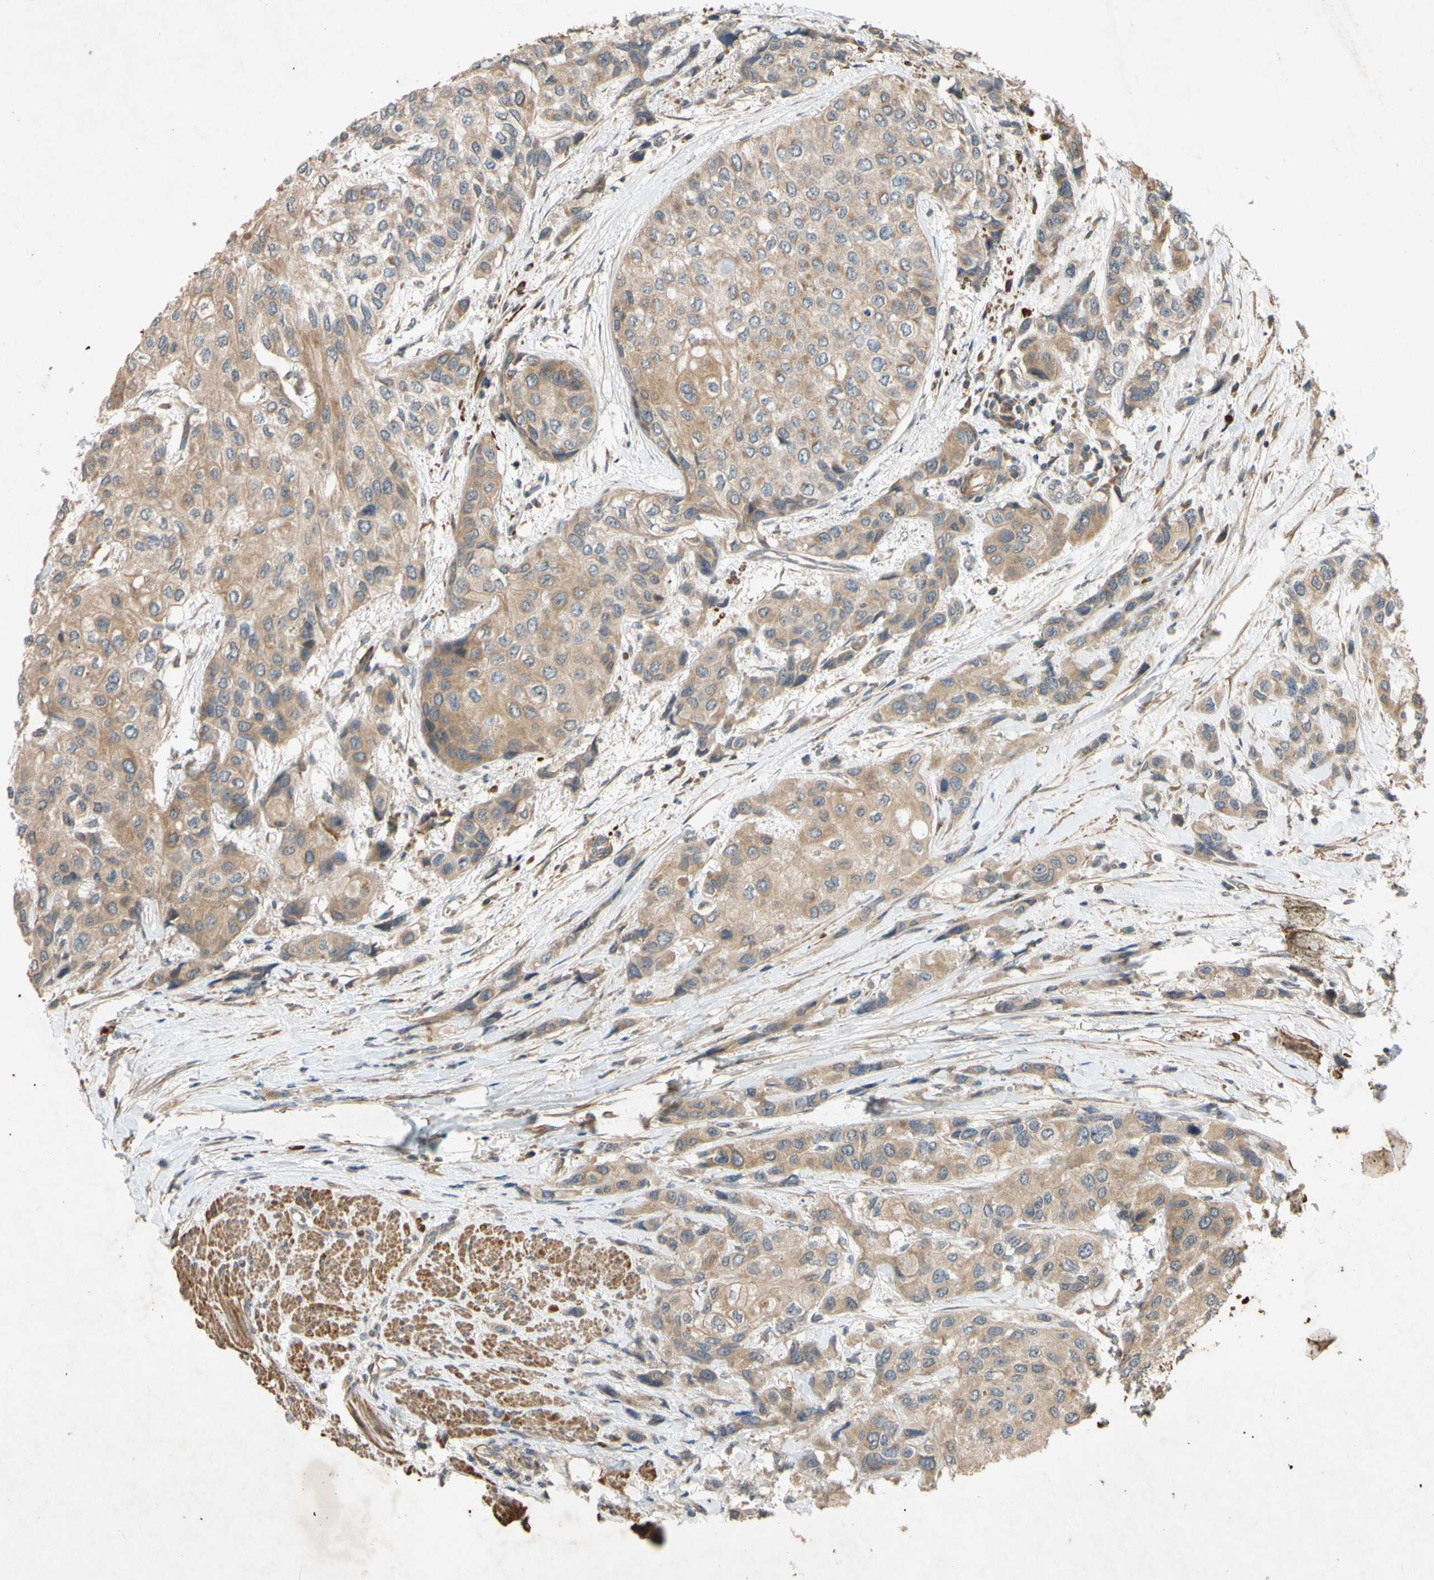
{"staining": {"intensity": "weak", "quantity": ">75%", "location": "cytoplasmic/membranous"}, "tissue": "urothelial cancer", "cell_type": "Tumor cells", "image_type": "cancer", "snomed": [{"axis": "morphology", "description": "Urothelial carcinoma, High grade"}, {"axis": "topography", "description": "Urinary bladder"}], "caption": "A micrograph of urothelial carcinoma (high-grade) stained for a protein exhibits weak cytoplasmic/membranous brown staining in tumor cells.", "gene": "PARD6A", "patient": {"sex": "female", "age": 56}}